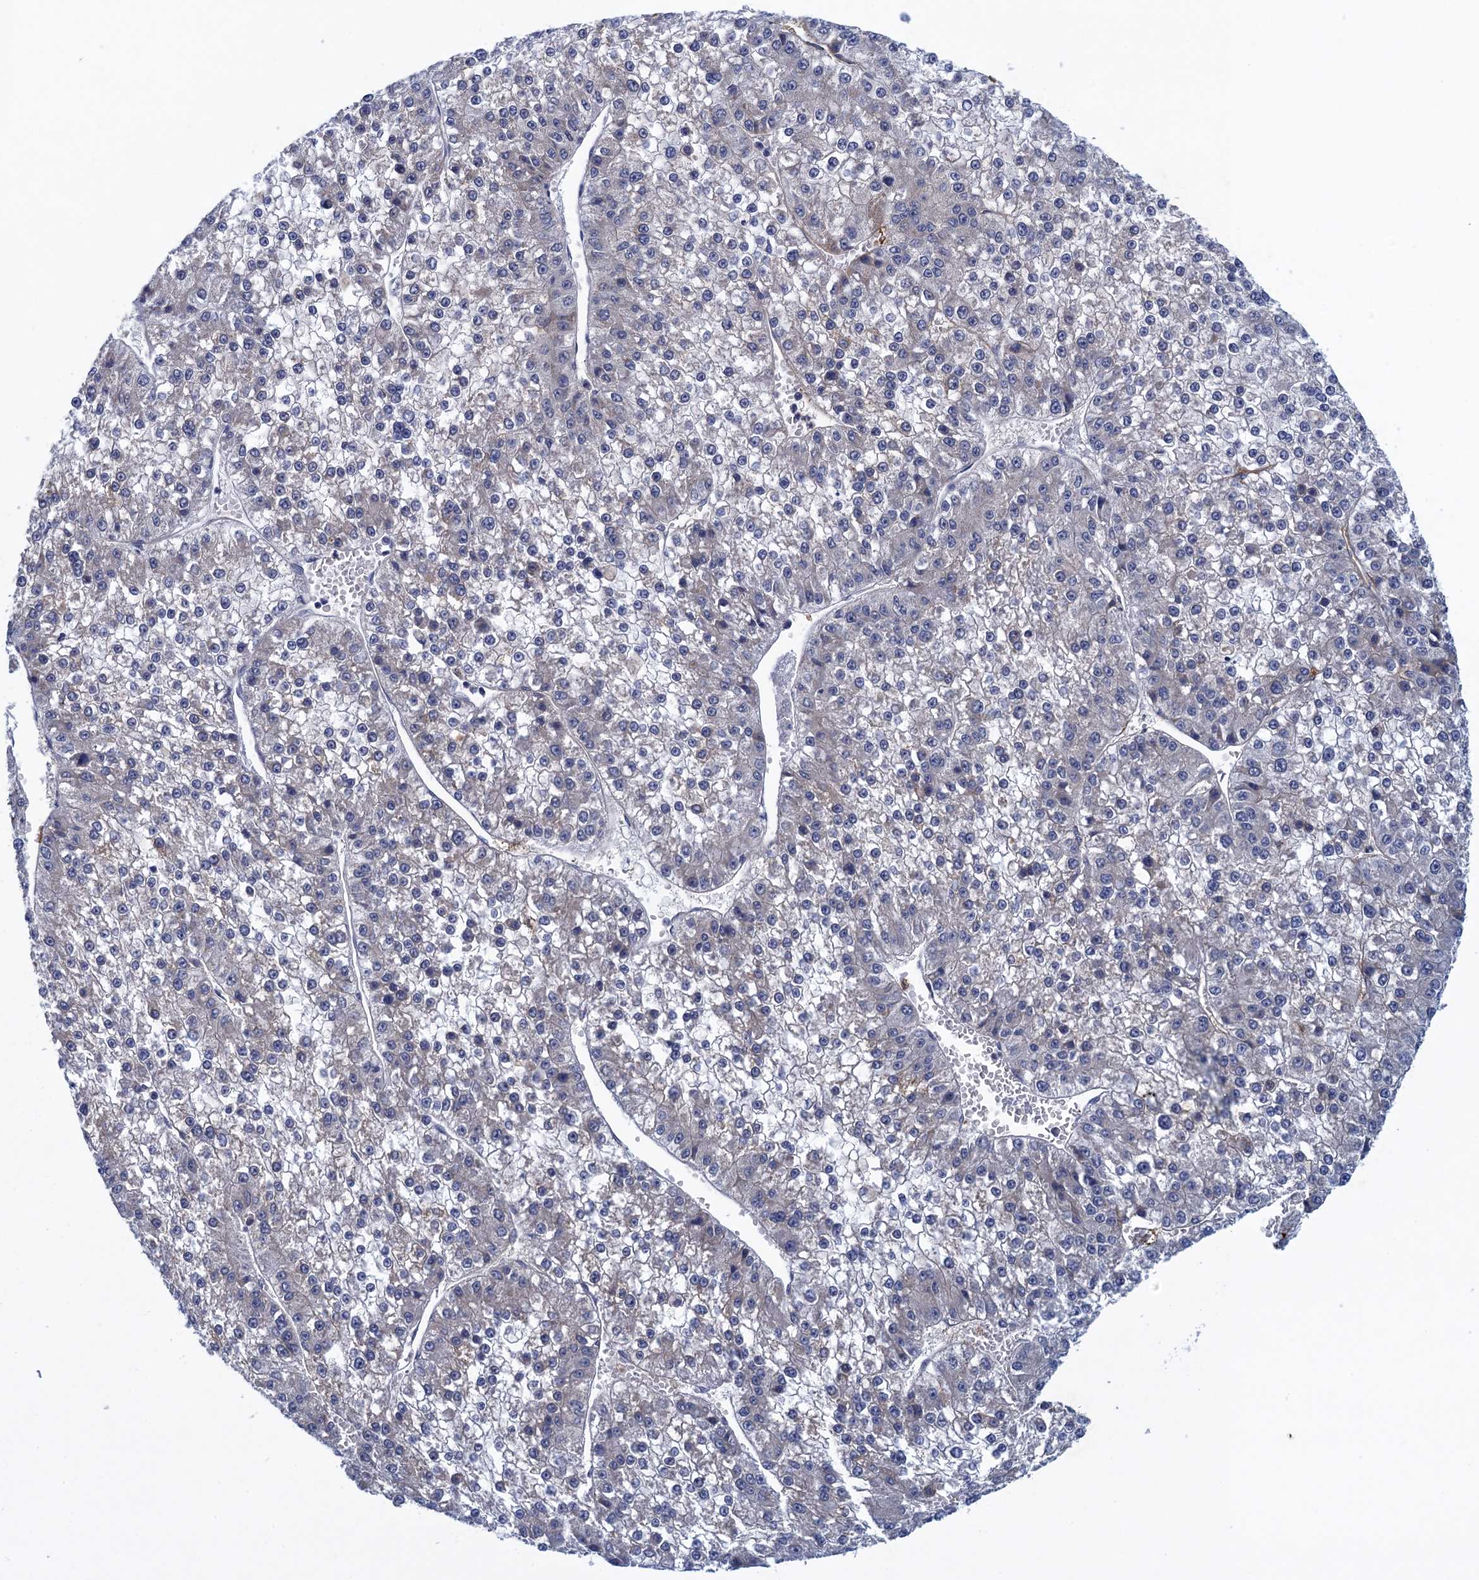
{"staining": {"intensity": "negative", "quantity": "none", "location": "none"}, "tissue": "liver cancer", "cell_type": "Tumor cells", "image_type": "cancer", "snomed": [{"axis": "morphology", "description": "Carcinoma, Hepatocellular, NOS"}, {"axis": "topography", "description": "Liver"}], "caption": "Tumor cells show no significant protein positivity in liver cancer.", "gene": "SCEL", "patient": {"sex": "female", "age": 73}}